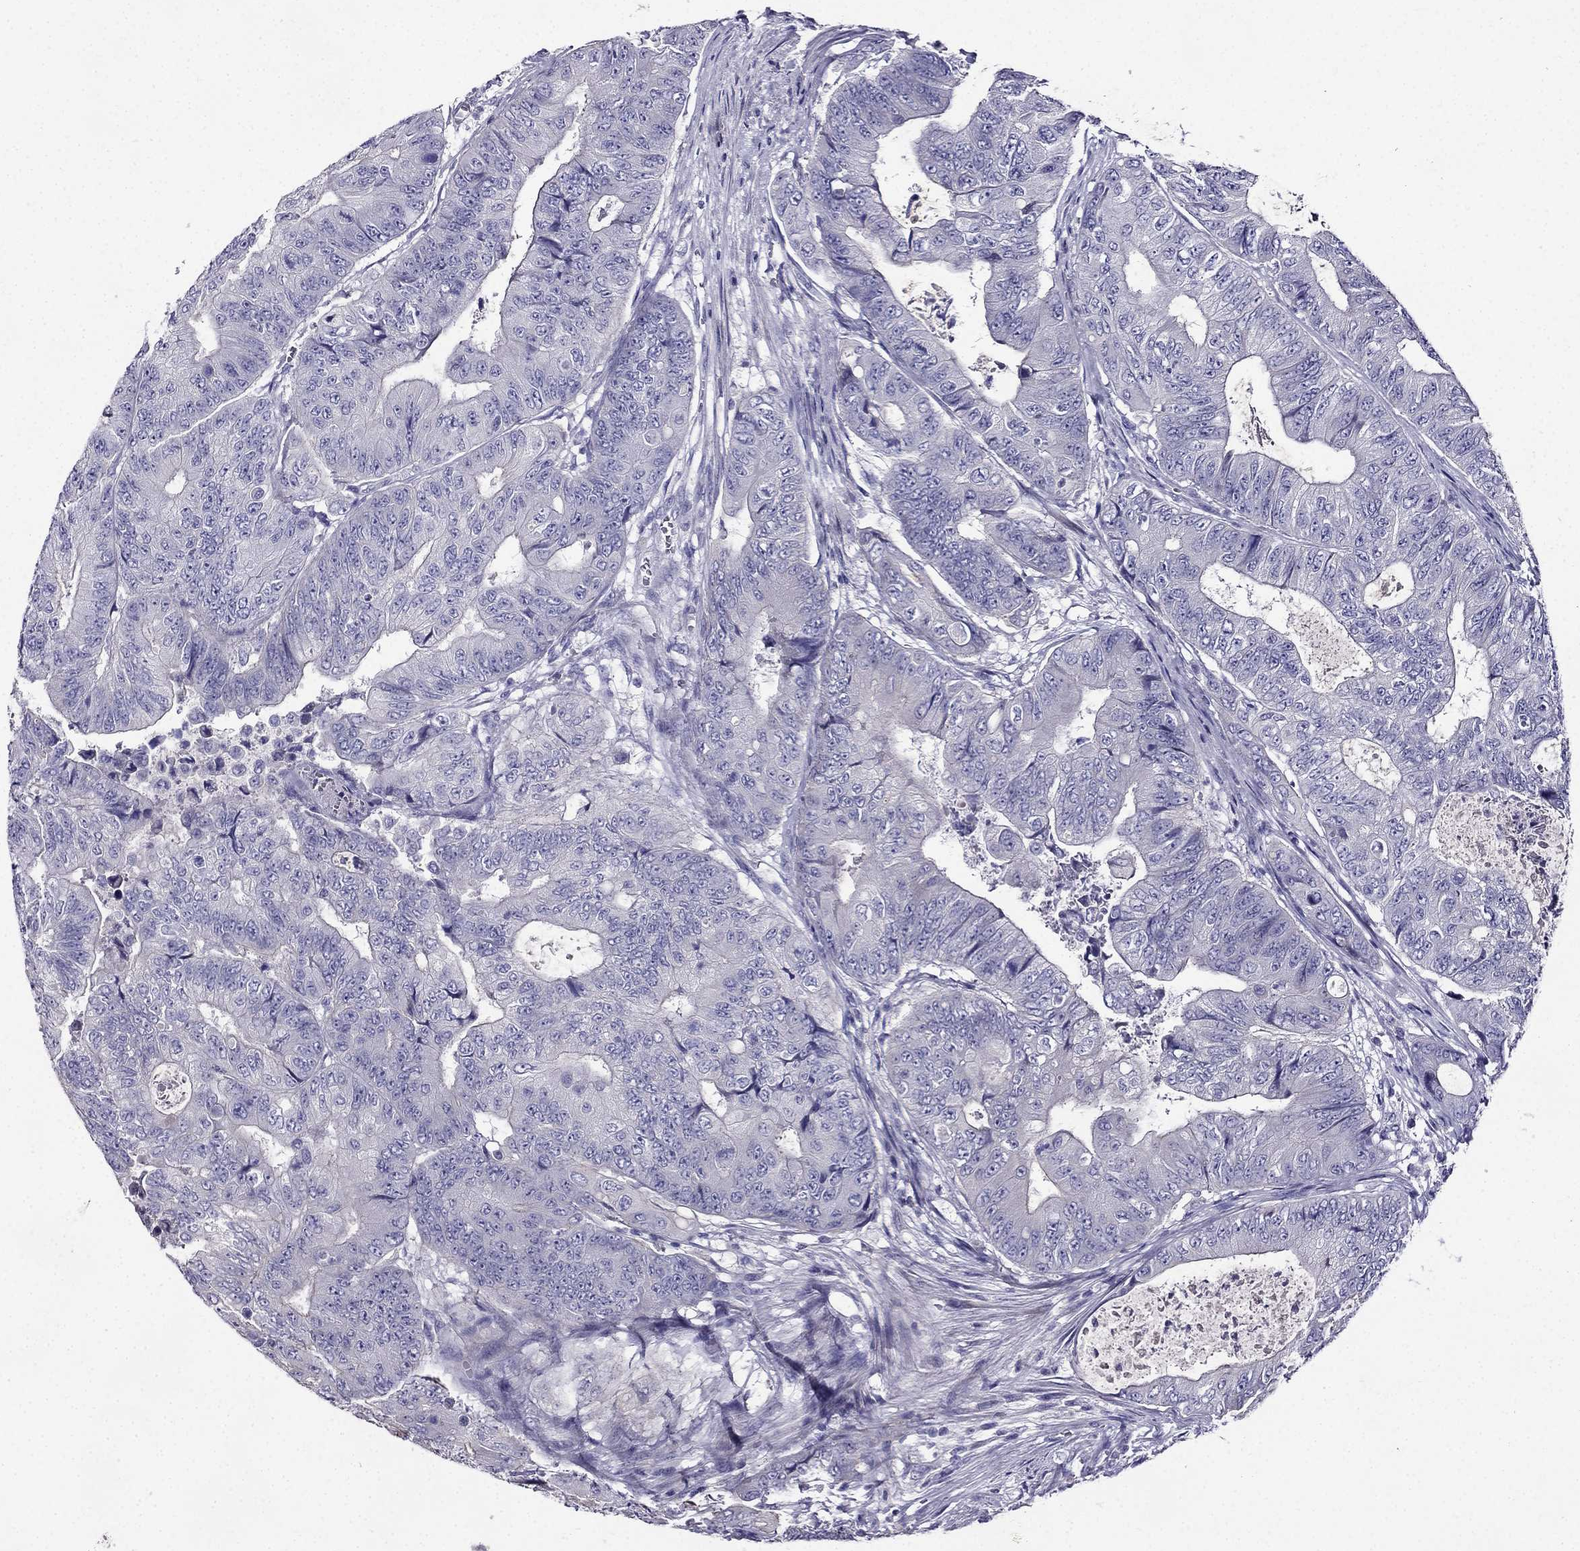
{"staining": {"intensity": "negative", "quantity": "none", "location": "none"}, "tissue": "colorectal cancer", "cell_type": "Tumor cells", "image_type": "cancer", "snomed": [{"axis": "morphology", "description": "Adenocarcinoma, NOS"}, {"axis": "topography", "description": "Colon"}], "caption": "DAB (3,3'-diaminobenzidine) immunohistochemical staining of colorectal adenocarcinoma displays no significant staining in tumor cells.", "gene": "TMEM266", "patient": {"sex": "female", "age": 48}}